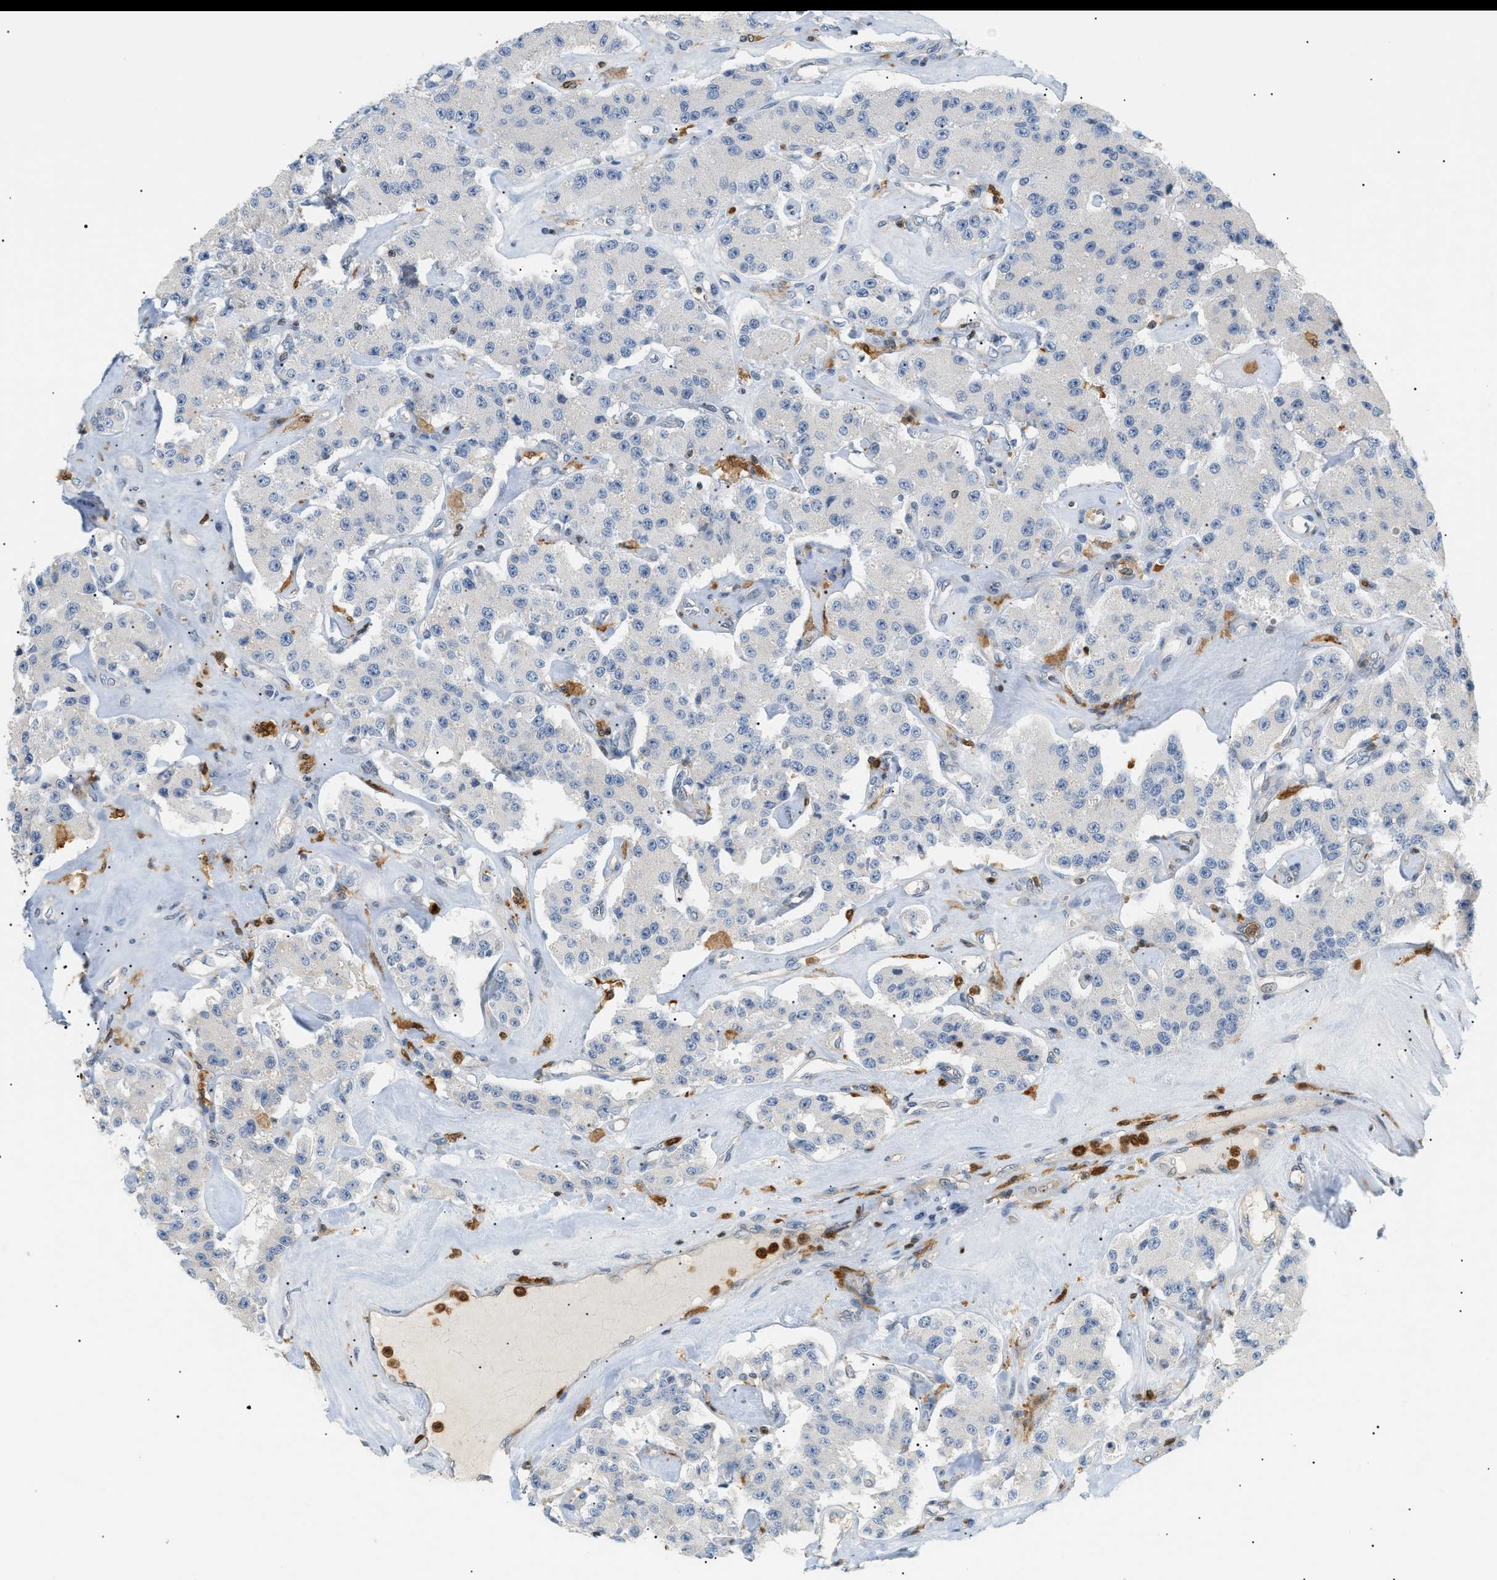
{"staining": {"intensity": "negative", "quantity": "none", "location": "none"}, "tissue": "carcinoid", "cell_type": "Tumor cells", "image_type": "cancer", "snomed": [{"axis": "morphology", "description": "Carcinoid, malignant, NOS"}, {"axis": "topography", "description": "Pancreas"}], "caption": "Tumor cells are negative for protein expression in human carcinoid. Nuclei are stained in blue.", "gene": "PYCARD", "patient": {"sex": "male", "age": 41}}